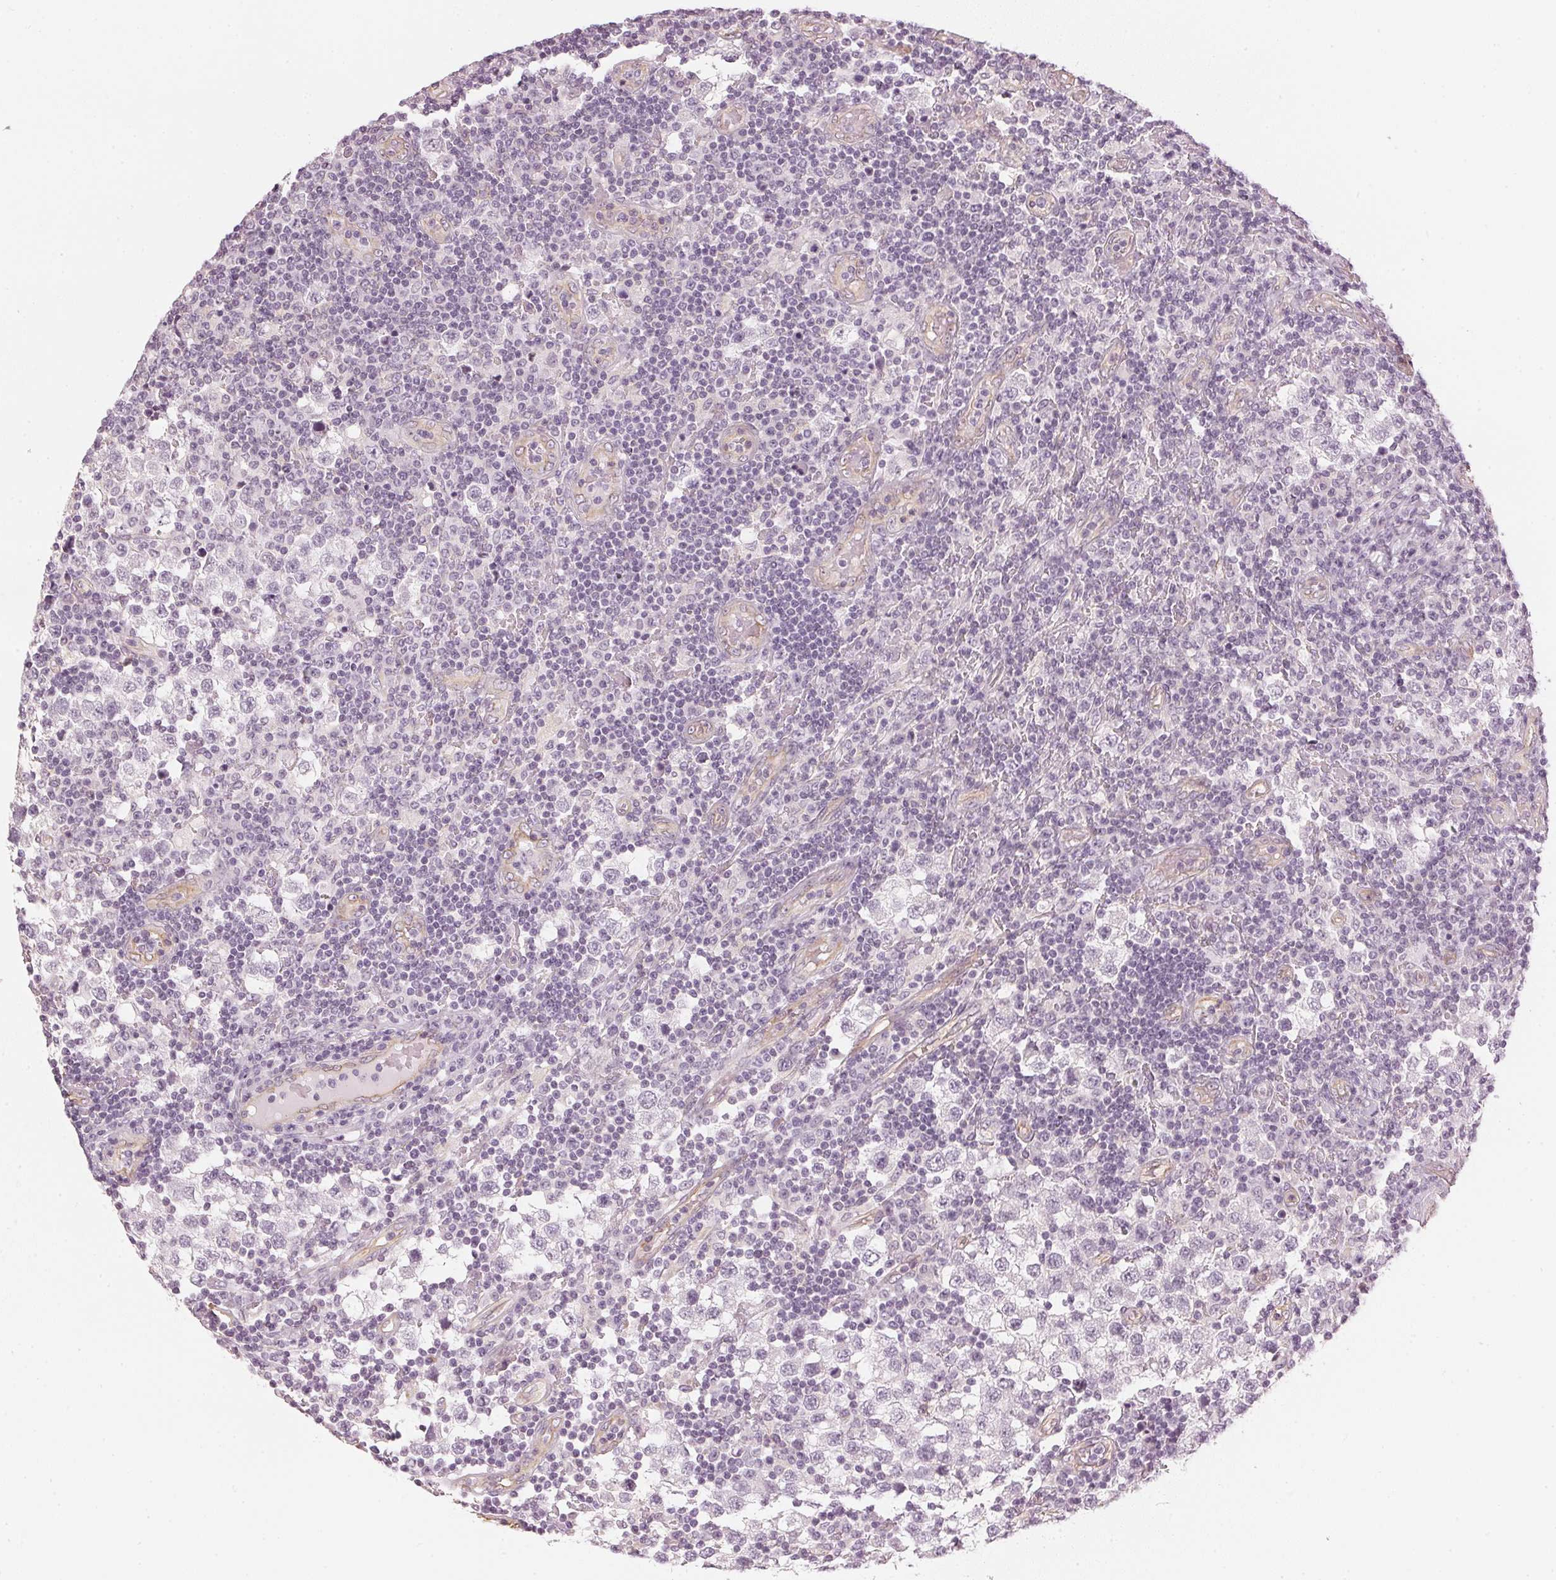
{"staining": {"intensity": "negative", "quantity": "none", "location": "none"}, "tissue": "testis cancer", "cell_type": "Tumor cells", "image_type": "cancer", "snomed": [{"axis": "morphology", "description": "Seminoma, NOS"}, {"axis": "topography", "description": "Testis"}], "caption": "The photomicrograph demonstrates no significant staining in tumor cells of seminoma (testis).", "gene": "APLP1", "patient": {"sex": "male", "age": 34}}